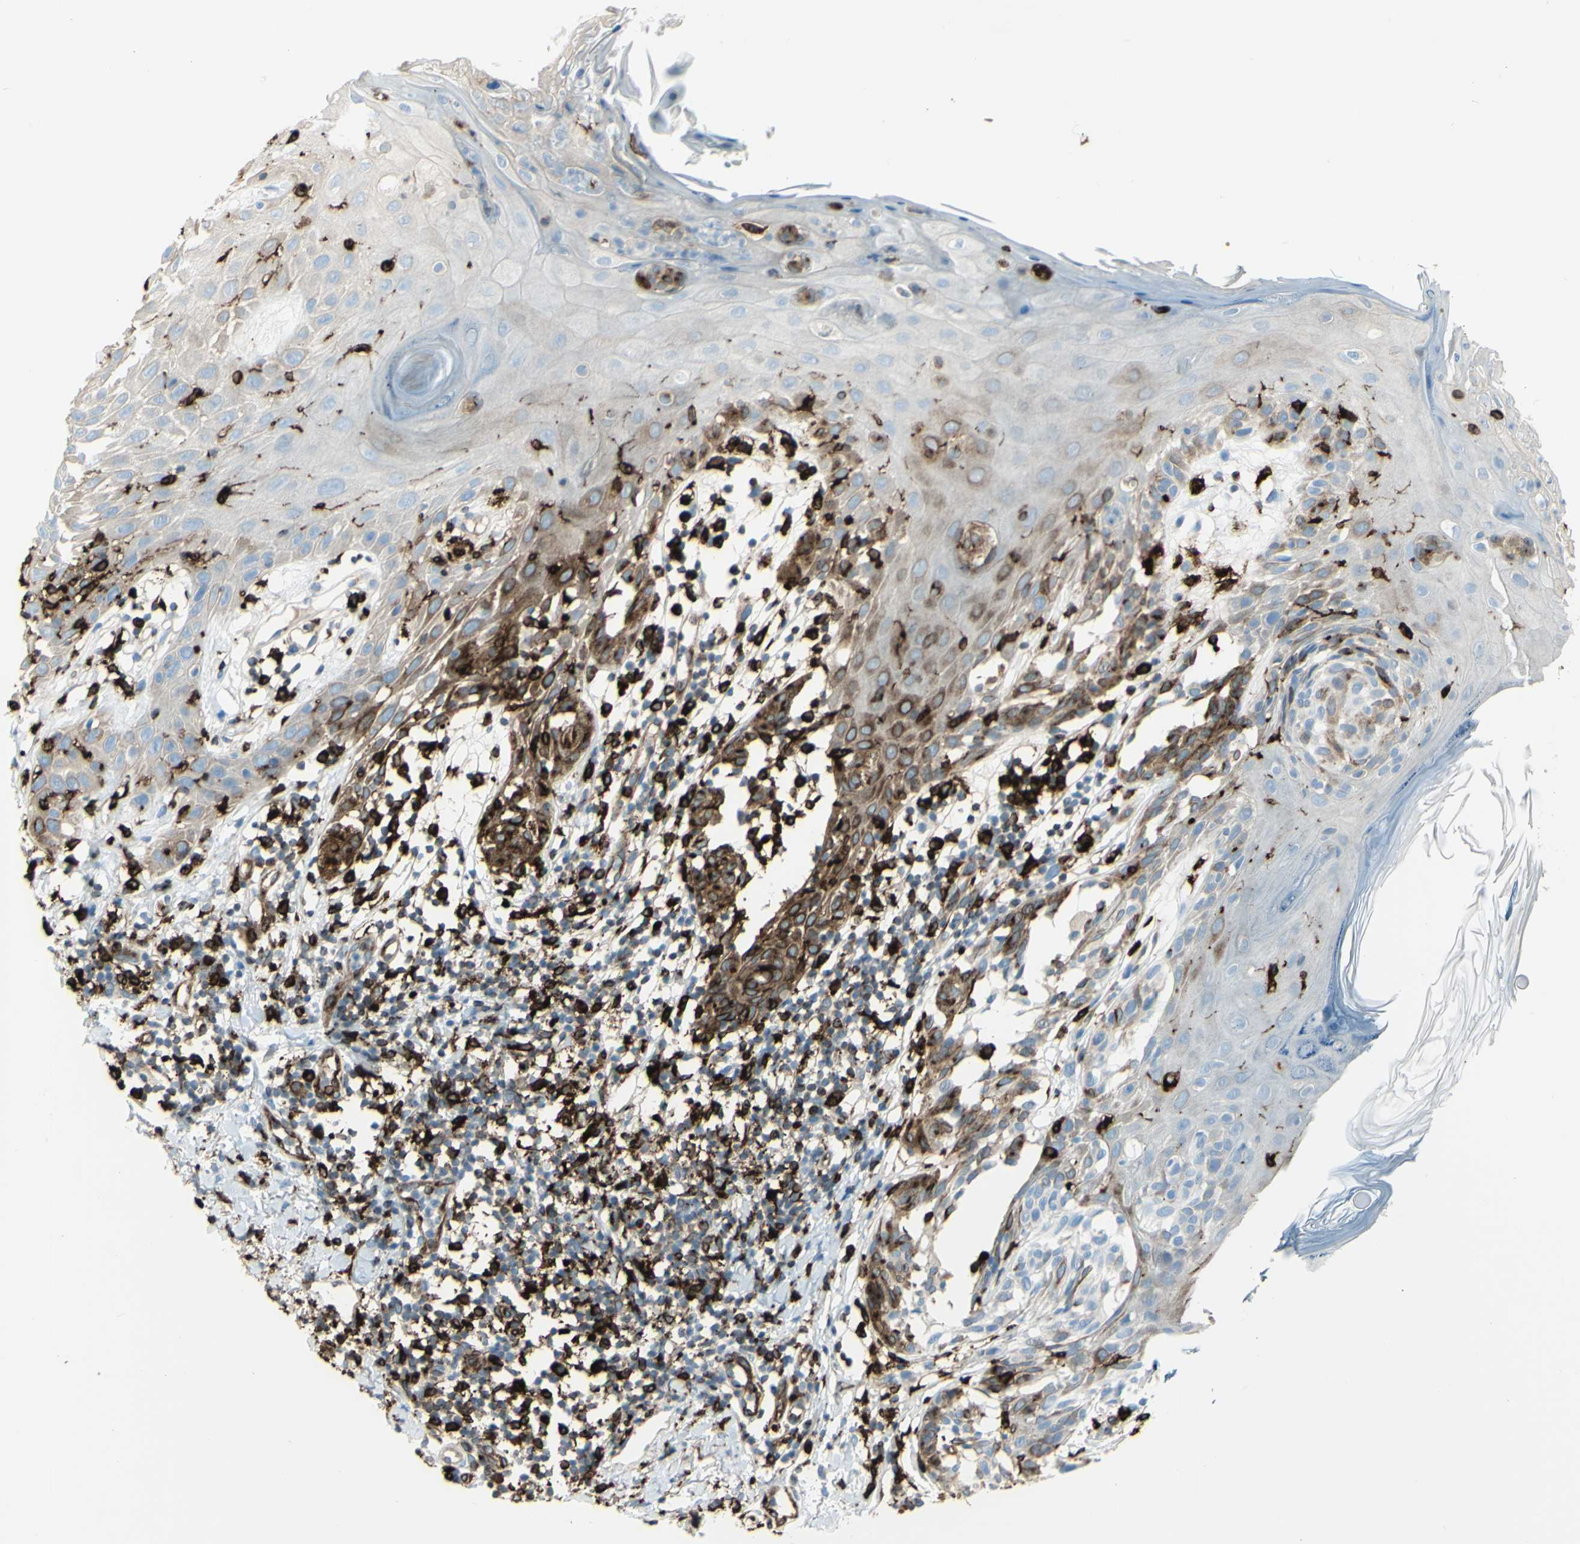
{"staining": {"intensity": "moderate", "quantity": "25%-75%", "location": "cytoplasmic/membranous"}, "tissue": "melanoma", "cell_type": "Tumor cells", "image_type": "cancer", "snomed": [{"axis": "morphology", "description": "Malignant melanoma, NOS"}, {"axis": "topography", "description": "Skin"}], "caption": "Protein expression analysis of malignant melanoma exhibits moderate cytoplasmic/membranous positivity in approximately 25%-75% of tumor cells.", "gene": "CD74", "patient": {"sex": "female", "age": 46}}